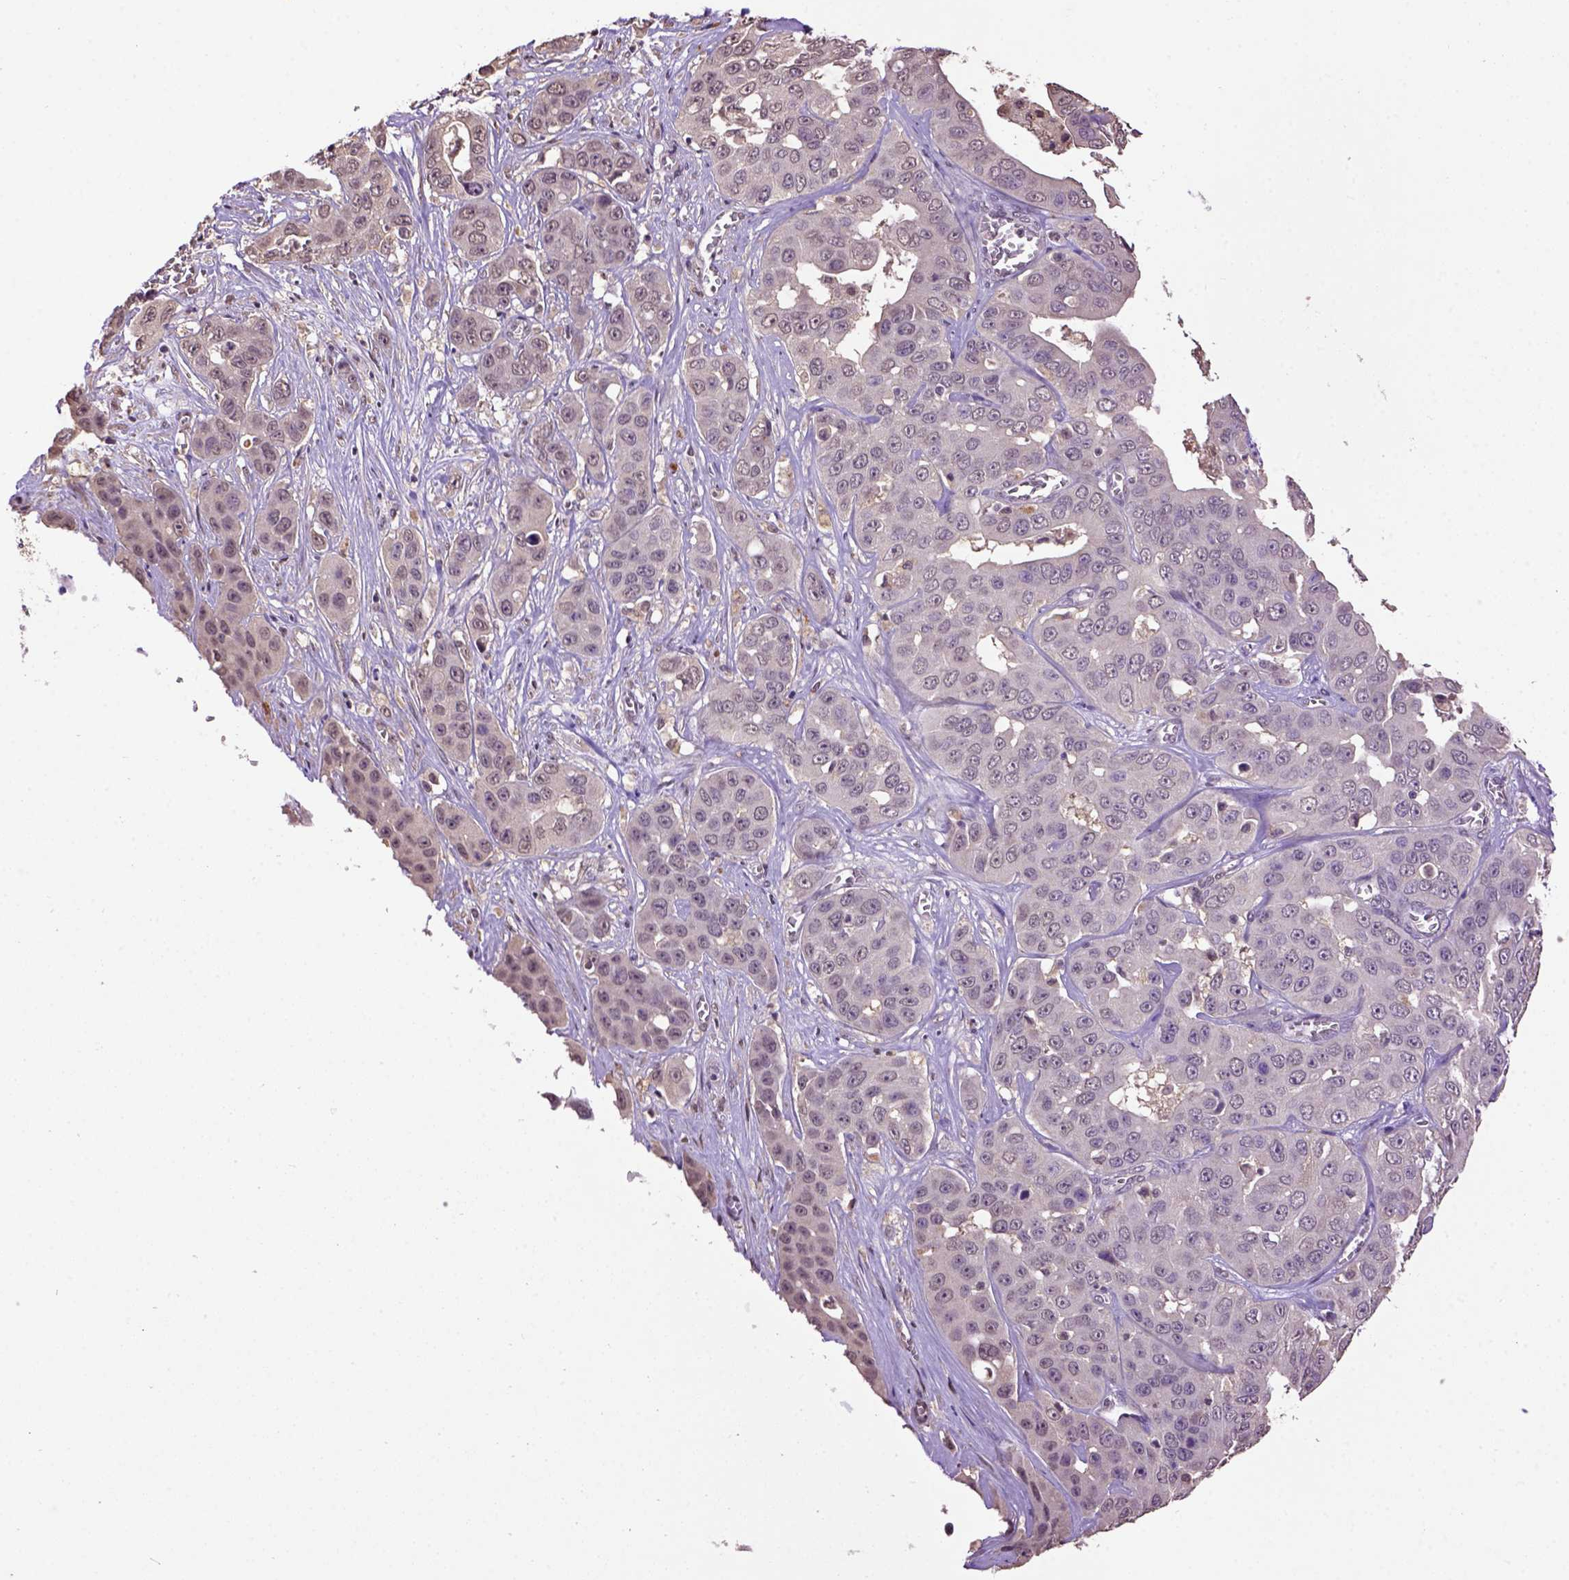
{"staining": {"intensity": "weak", "quantity": "<25%", "location": "cytoplasmic/membranous"}, "tissue": "liver cancer", "cell_type": "Tumor cells", "image_type": "cancer", "snomed": [{"axis": "morphology", "description": "Cholangiocarcinoma"}, {"axis": "topography", "description": "Liver"}], "caption": "IHC histopathology image of liver cancer stained for a protein (brown), which reveals no positivity in tumor cells.", "gene": "WDR17", "patient": {"sex": "female", "age": 52}}